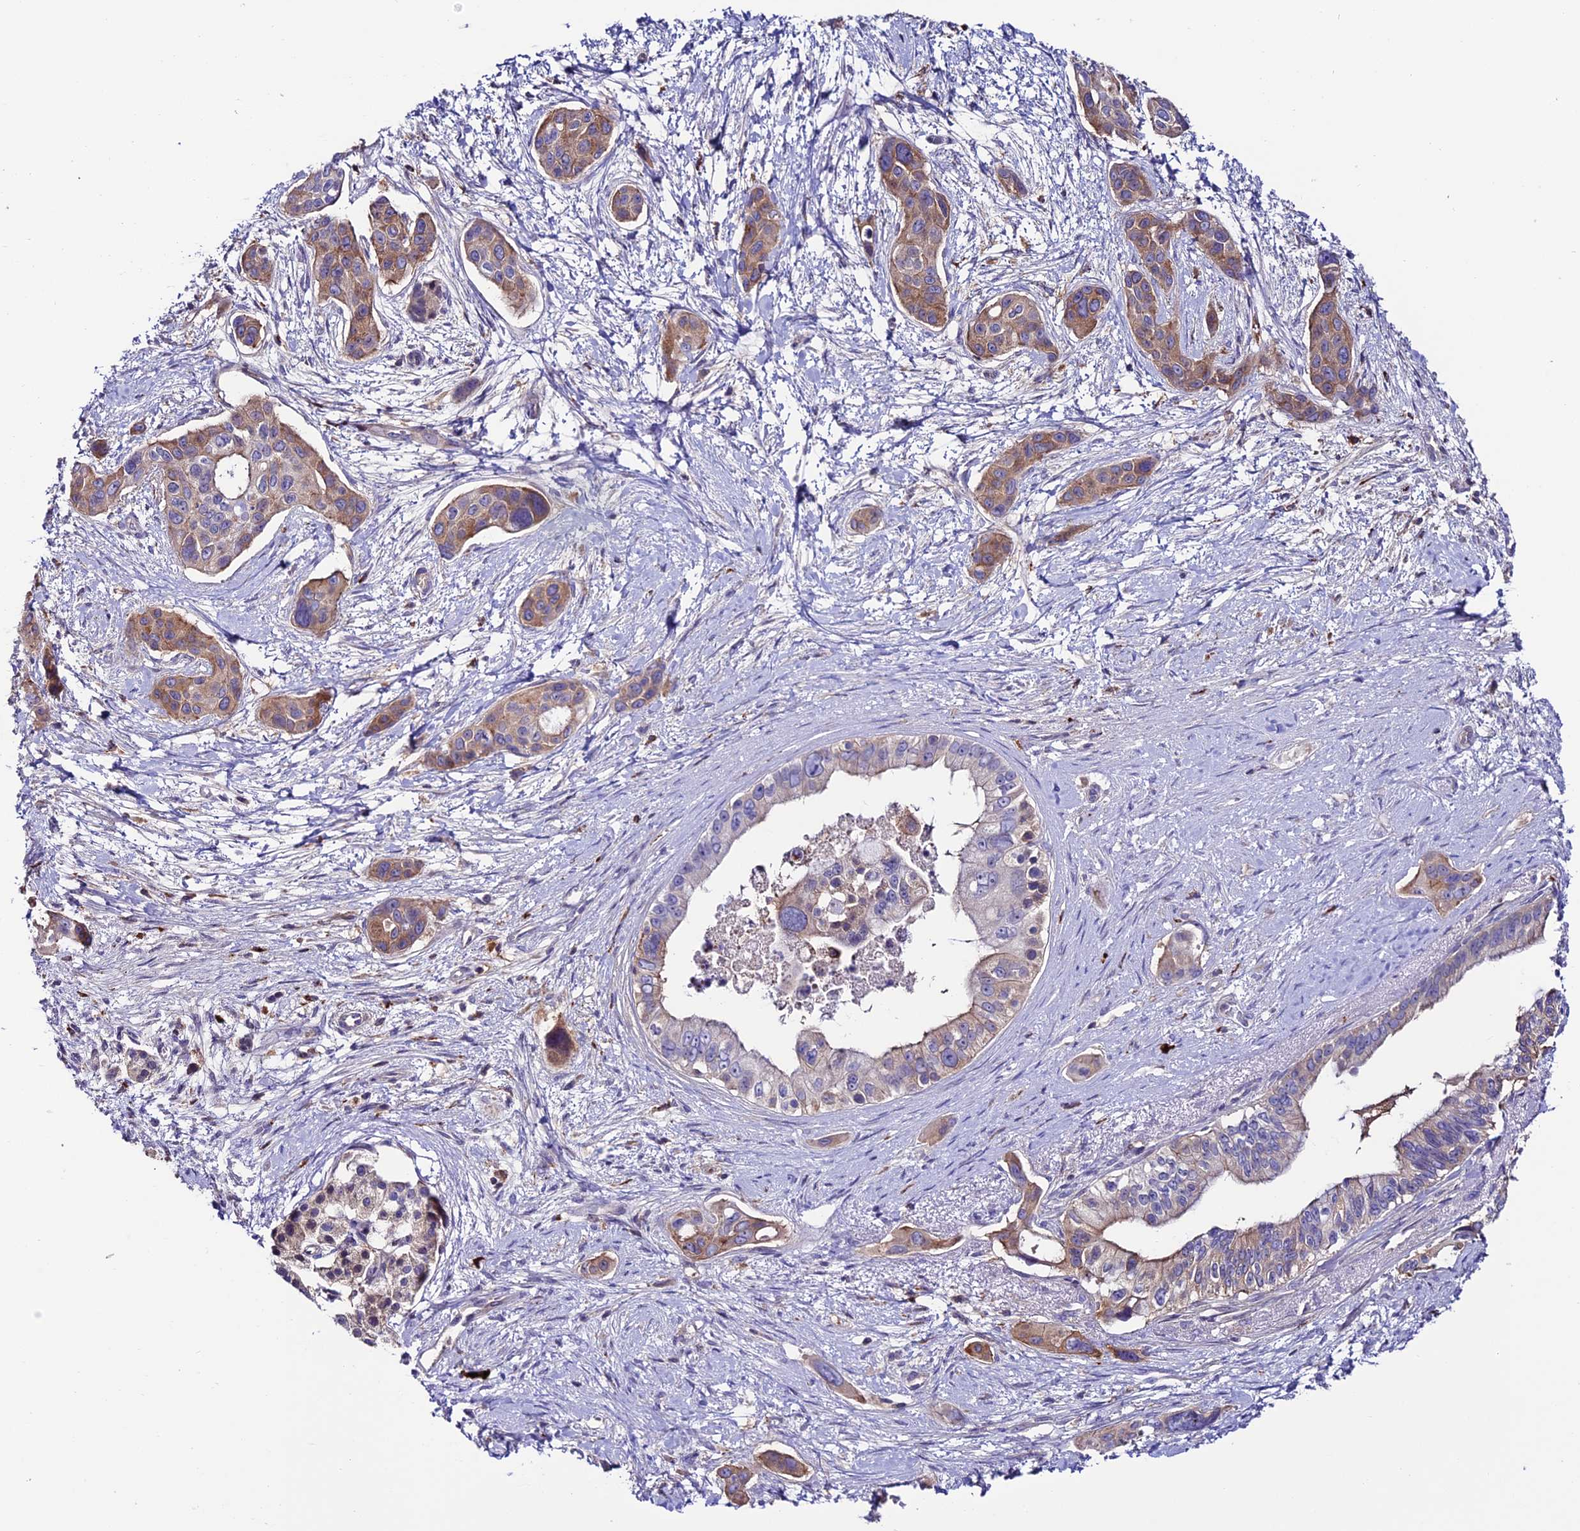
{"staining": {"intensity": "moderate", "quantity": "25%-75%", "location": "cytoplasmic/membranous"}, "tissue": "pancreatic cancer", "cell_type": "Tumor cells", "image_type": "cancer", "snomed": [{"axis": "morphology", "description": "Adenocarcinoma, NOS"}, {"axis": "topography", "description": "Pancreas"}], "caption": "An immunohistochemistry (IHC) image of neoplastic tissue is shown. Protein staining in brown labels moderate cytoplasmic/membranous positivity in pancreatic cancer (adenocarcinoma) within tumor cells.", "gene": "ARHGEF18", "patient": {"sex": "male", "age": 72}}